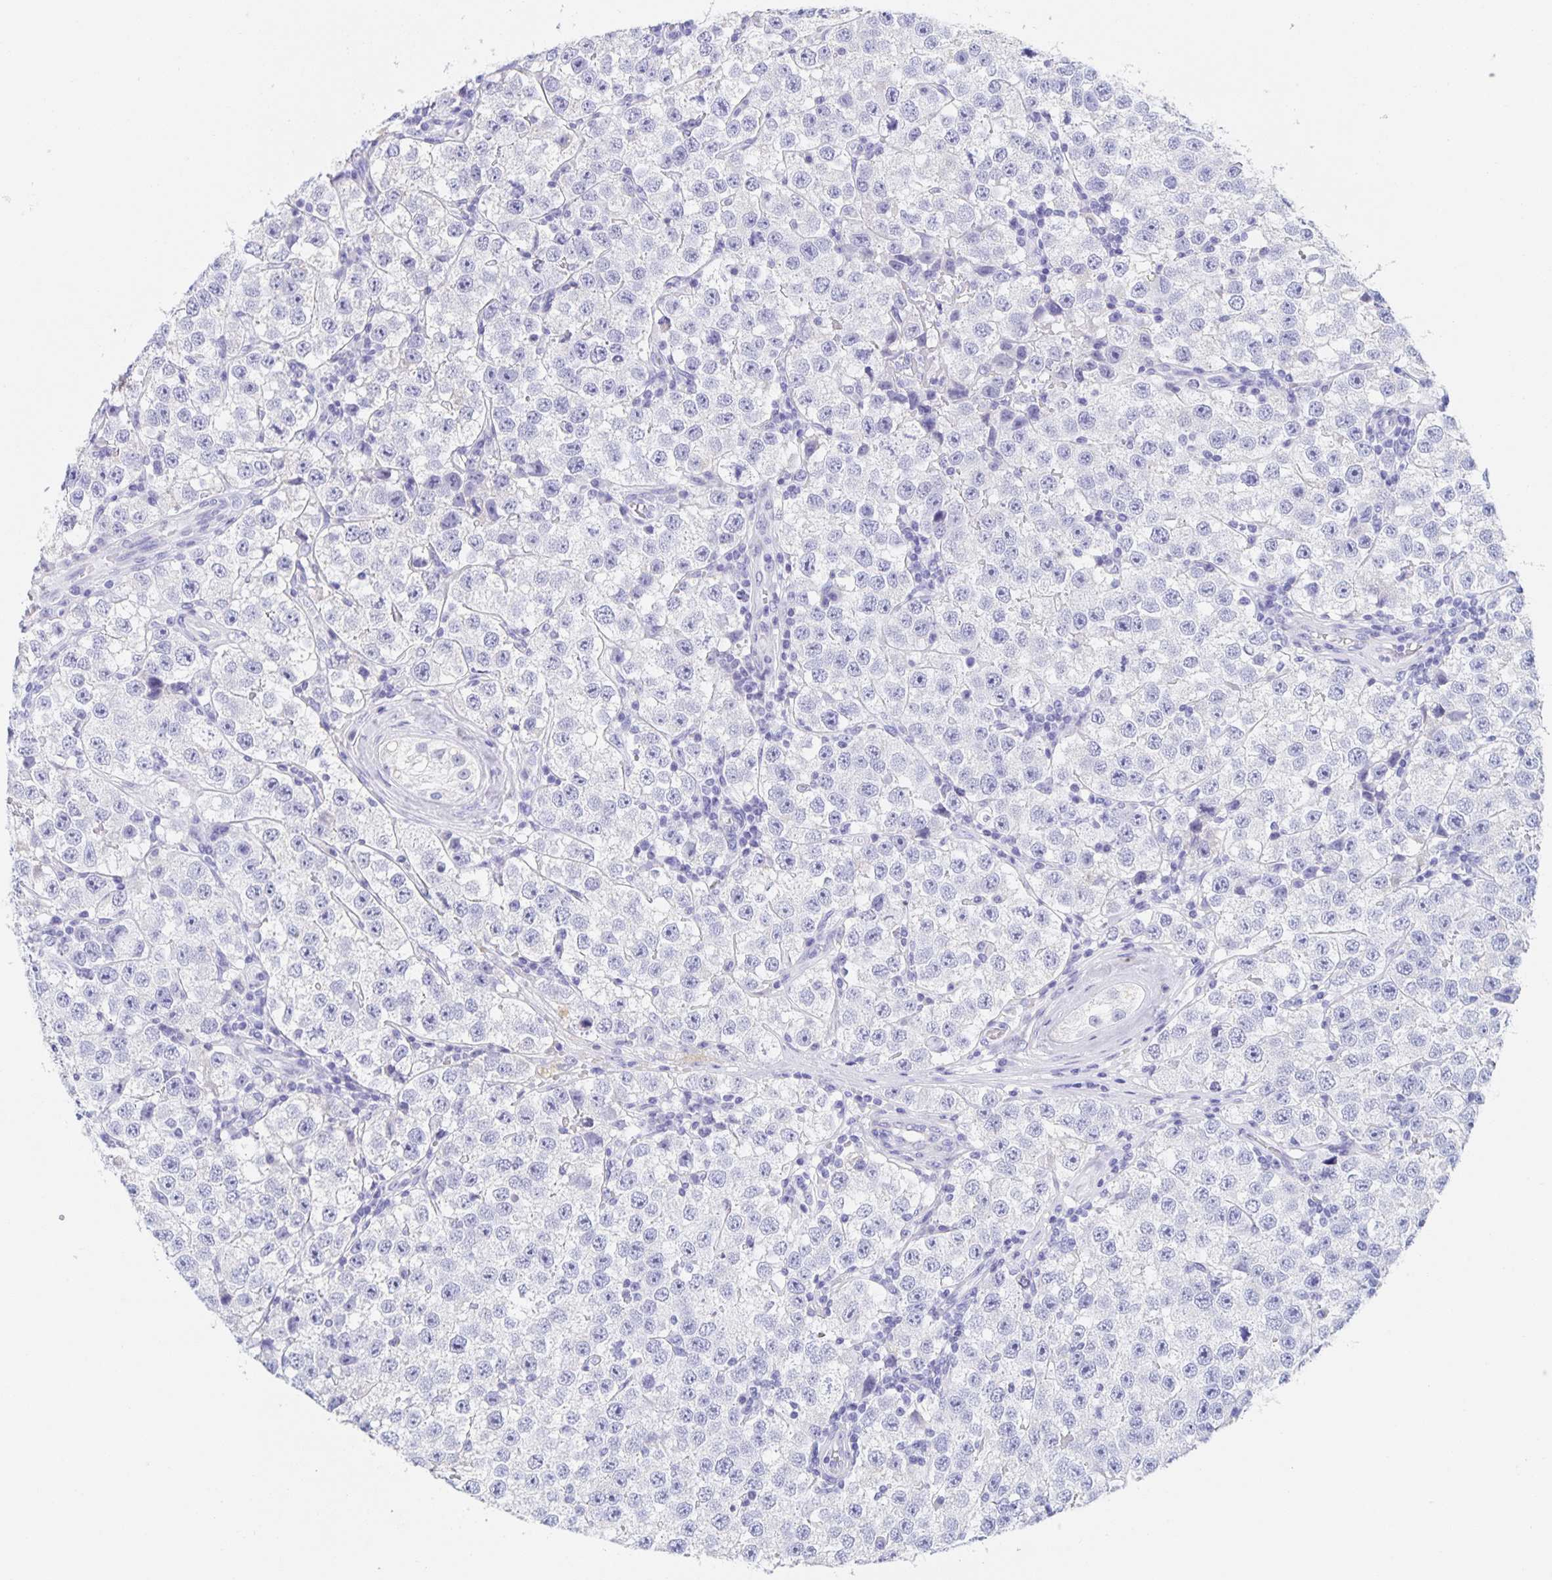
{"staining": {"intensity": "negative", "quantity": "none", "location": "none"}, "tissue": "testis cancer", "cell_type": "Tumor cells", "image_type": "cancer", "snomed": [{"axis": "morphology", "description": "Seminoma, NOS"}, {"axis": "topography", "description": "Testis"}], "caption": "Tumor cells show no significant protein positivity in testis seminoma.", "gene": "DMBT1", "patient": {"sex": "male", "age": 34}}